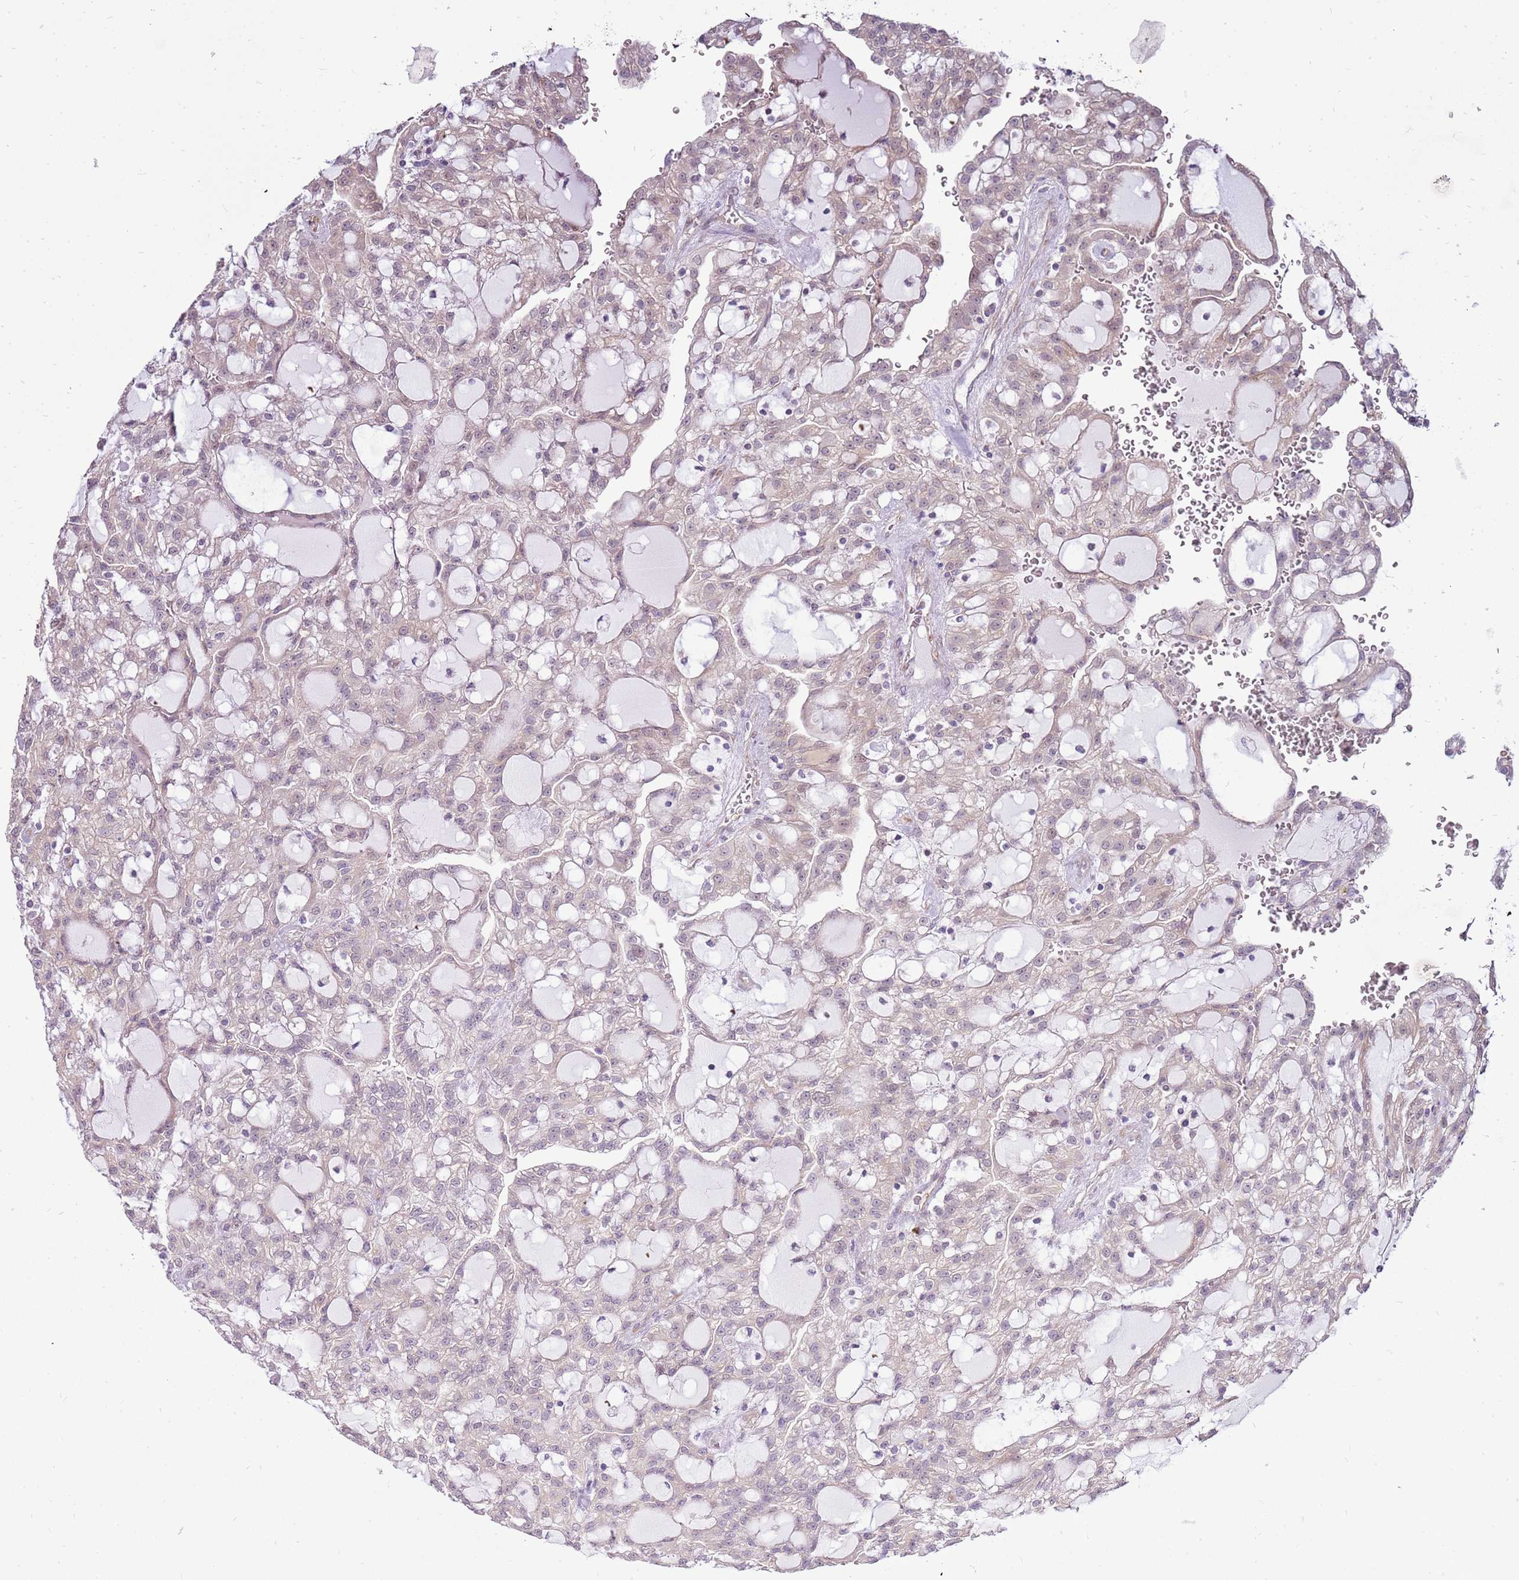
{"staining": {"intensity": "weak", "quantity": "<25%", "location": "cytoplasmic/membranous"}, "tissue": "renal cancer", "cell_type": "Tumor cells", "image_type": "cancer", "snomed": [{"axis": "morphology", "description": "Adenocarcinoma, NOS"}, {"axis": "topography", "description": "Kidney"}], "caption": "Immunohistochemistry histopathology image of neoplastic tissue: renal adenocarcinoma stained with DAB shows no significant protein positivity in tumor cells.", "gene": "UGGT2", "patient": {"sex": "male", "age": 63}}